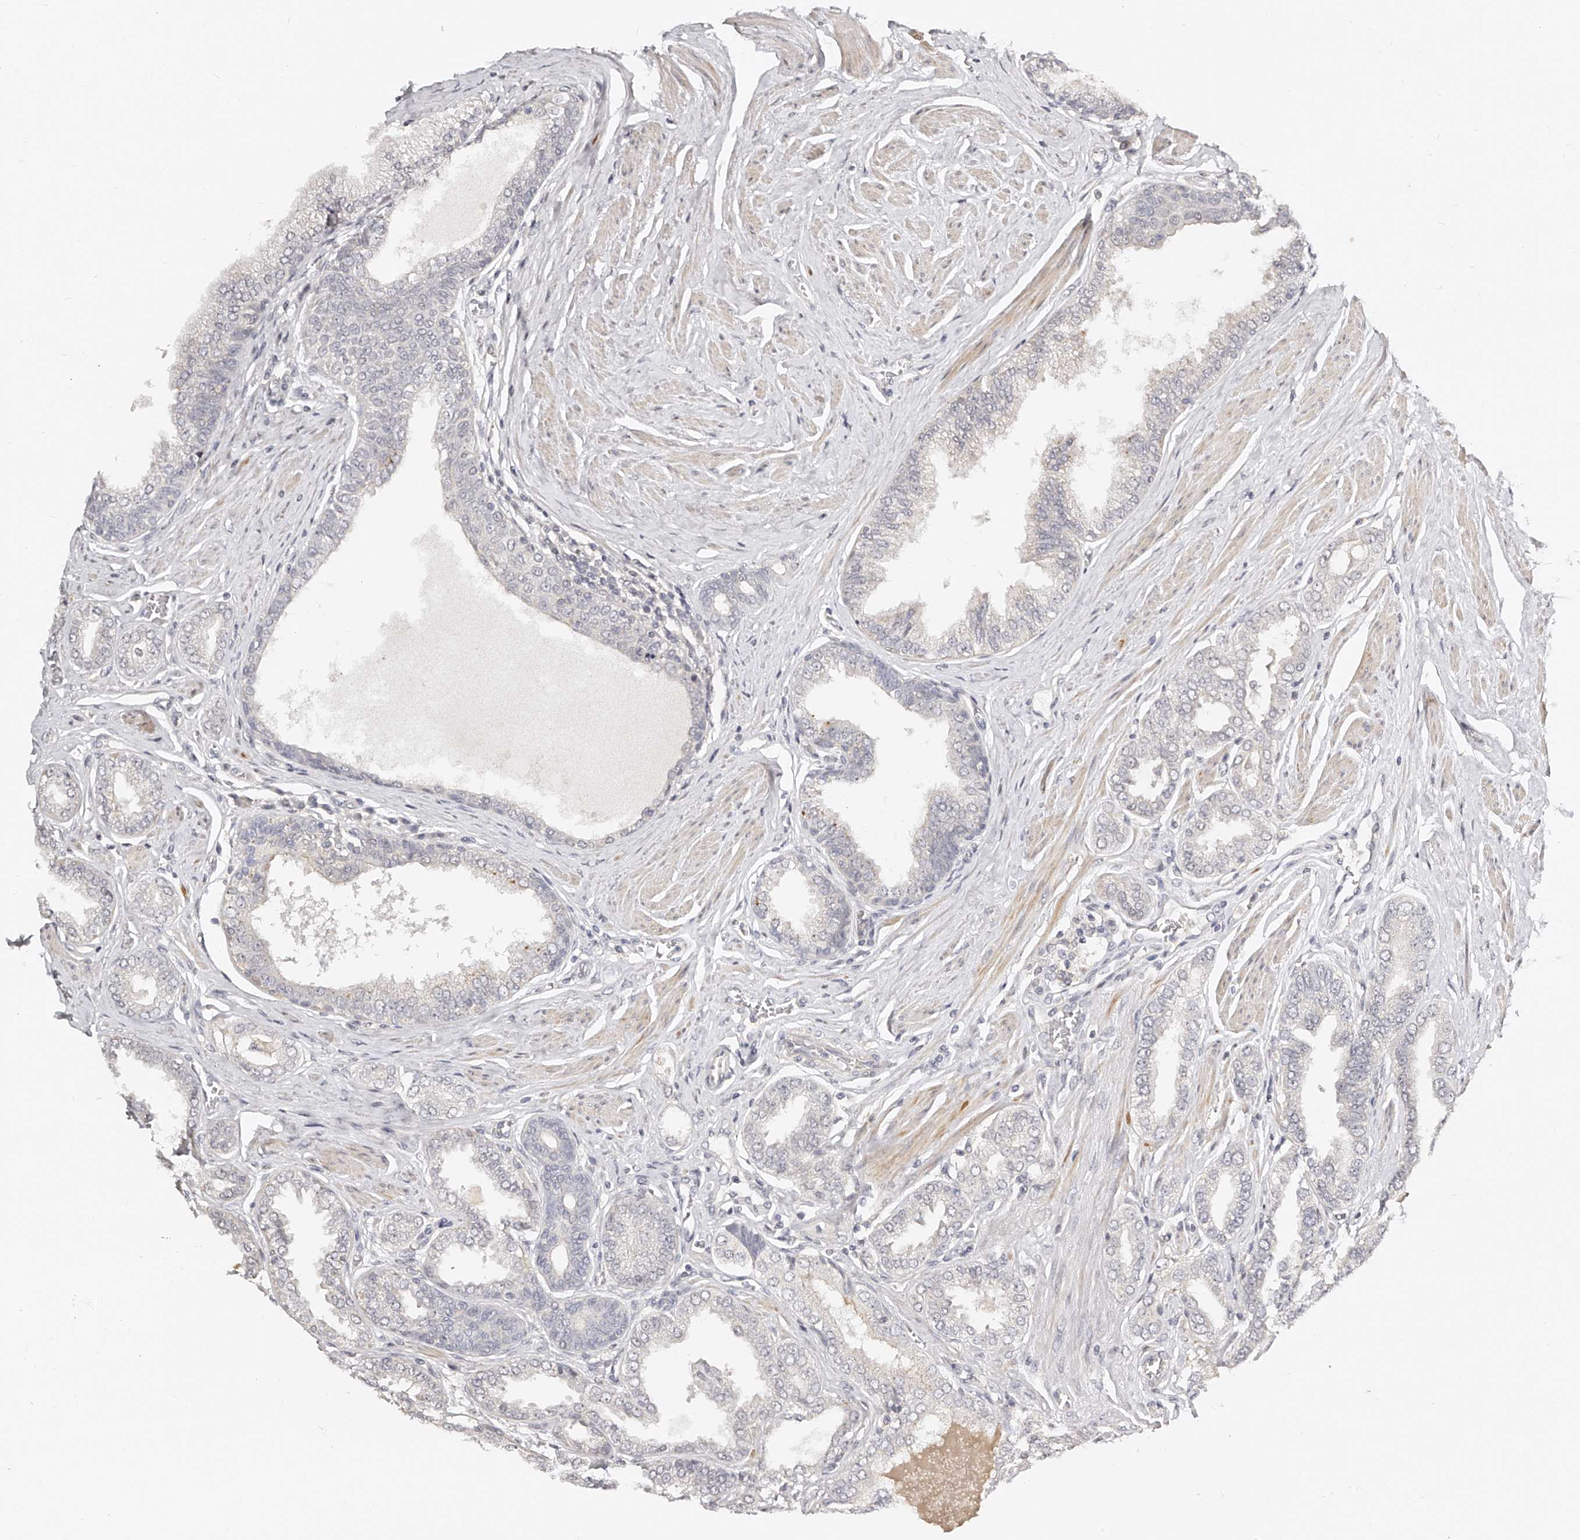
{"staining": {"intensity": "negative", "quantity": "none", "location": "none"}, "tissue": "prostate cancer", "cell_type": "Tumor cells", "image_type": "cancer", "snomed": [{"axis": "morphology", "description": "Adenocarcinoma, Low grade"}, {"axis": "topography", "description": "Prostate"}], "caption": "Immunohistochemistry (IHC) of human prostate low-grade adenocarcinoma displays no expression in tumor cells.", "gene": "ZNF789", "patient": {"sex": "male", "age": 63}}